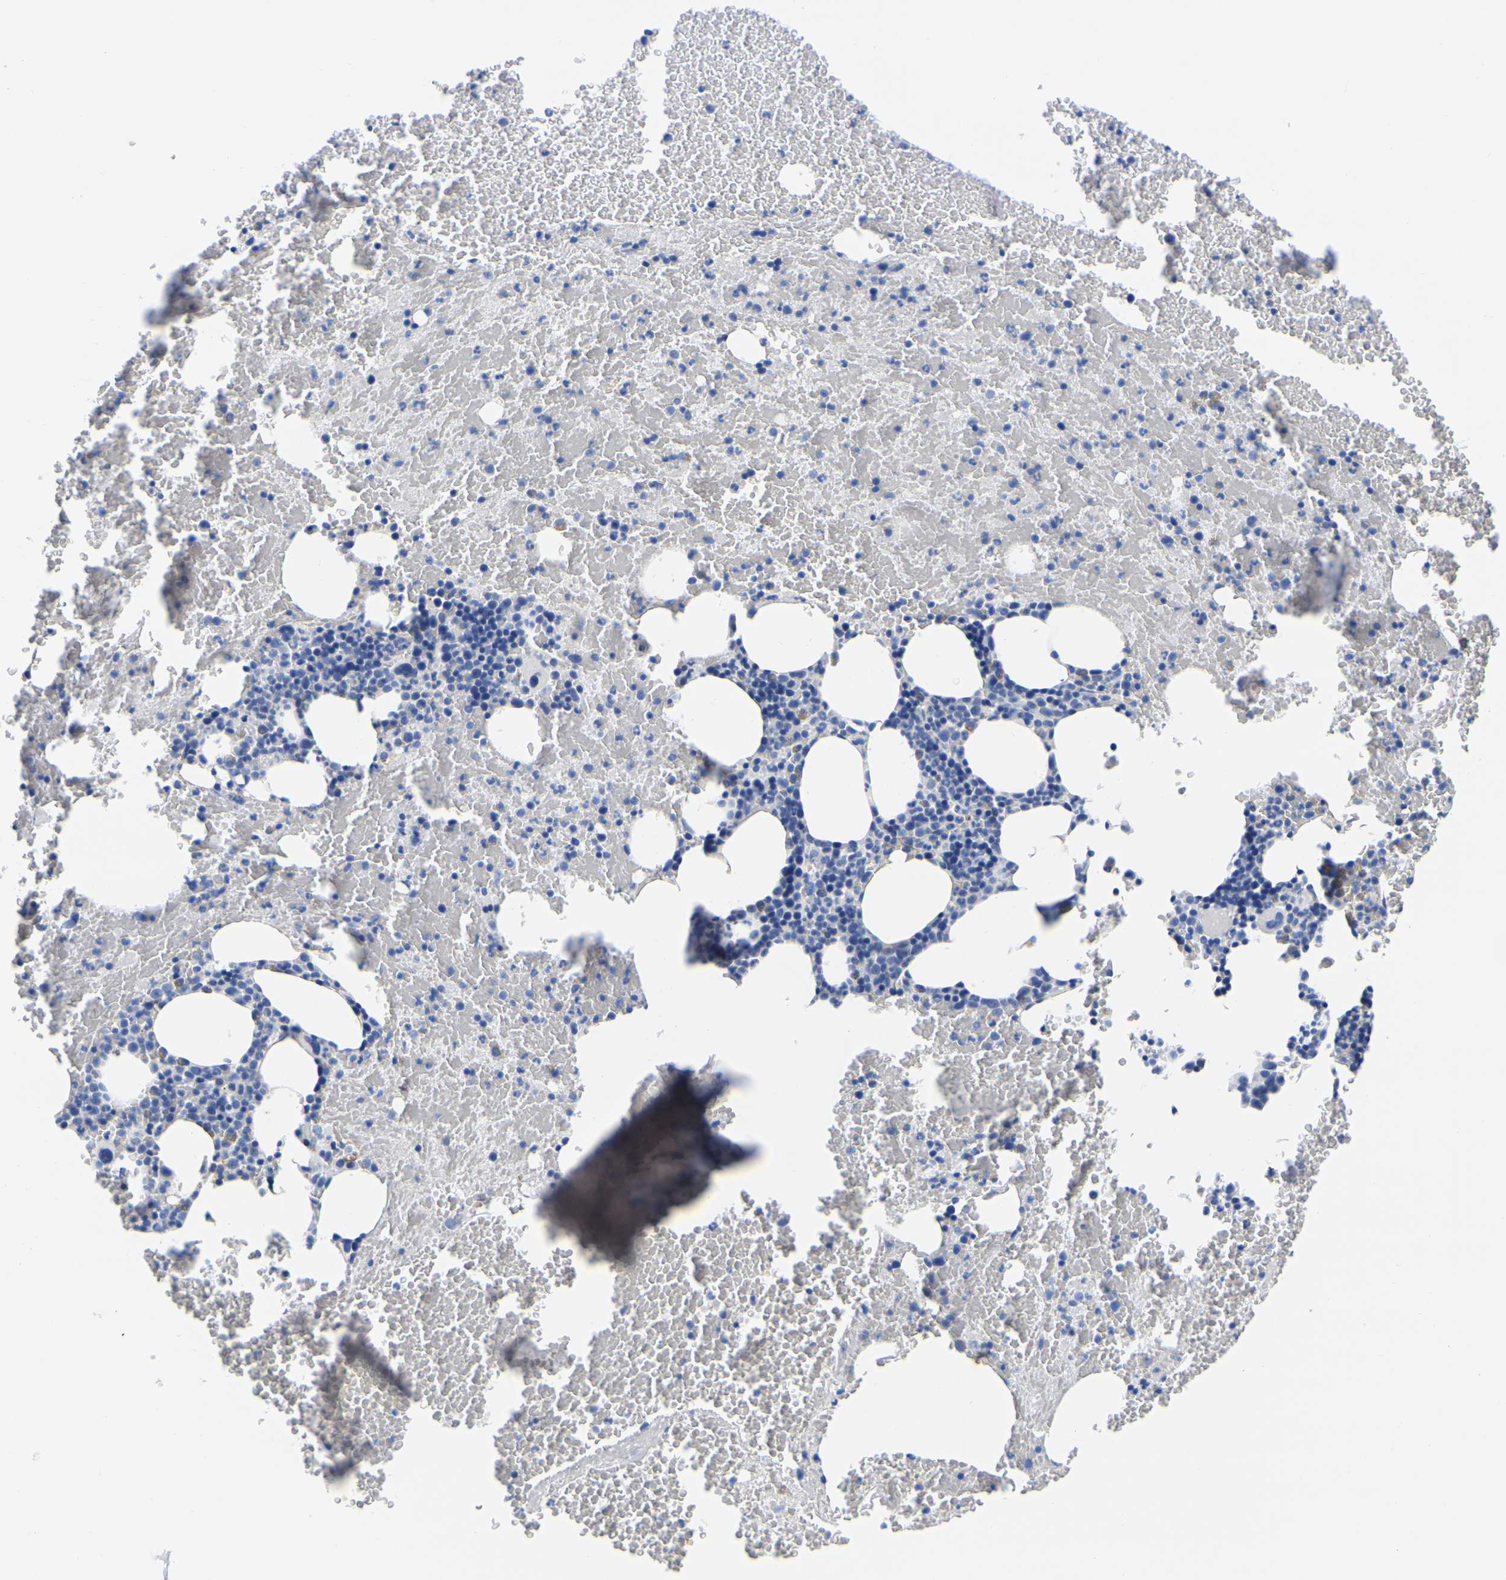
{"staining": {"intensity": "negative", "quantity": "none", "location": "none"}, "tissue": "bone marrow", "cell_type": "Hematopoietic cells", "image_type": "normal", "snomed": [{"axis": "morphology", "description": "Normal tissue, NOS"}, {"axis": "morphology", "description": "Inflammation, NOS"}, {"axis": "topography", "description": "Bone marrow"}], "caption": "Micrograph shows no significant protein staining in hematopoietic cells of benign bone marrow. The staining is performed using DAB brown chromogen with nuclei counter-stained in using hematoxylin.", "gene": "SLC45A3", "patient": {"sex": "male", "age": 47}}